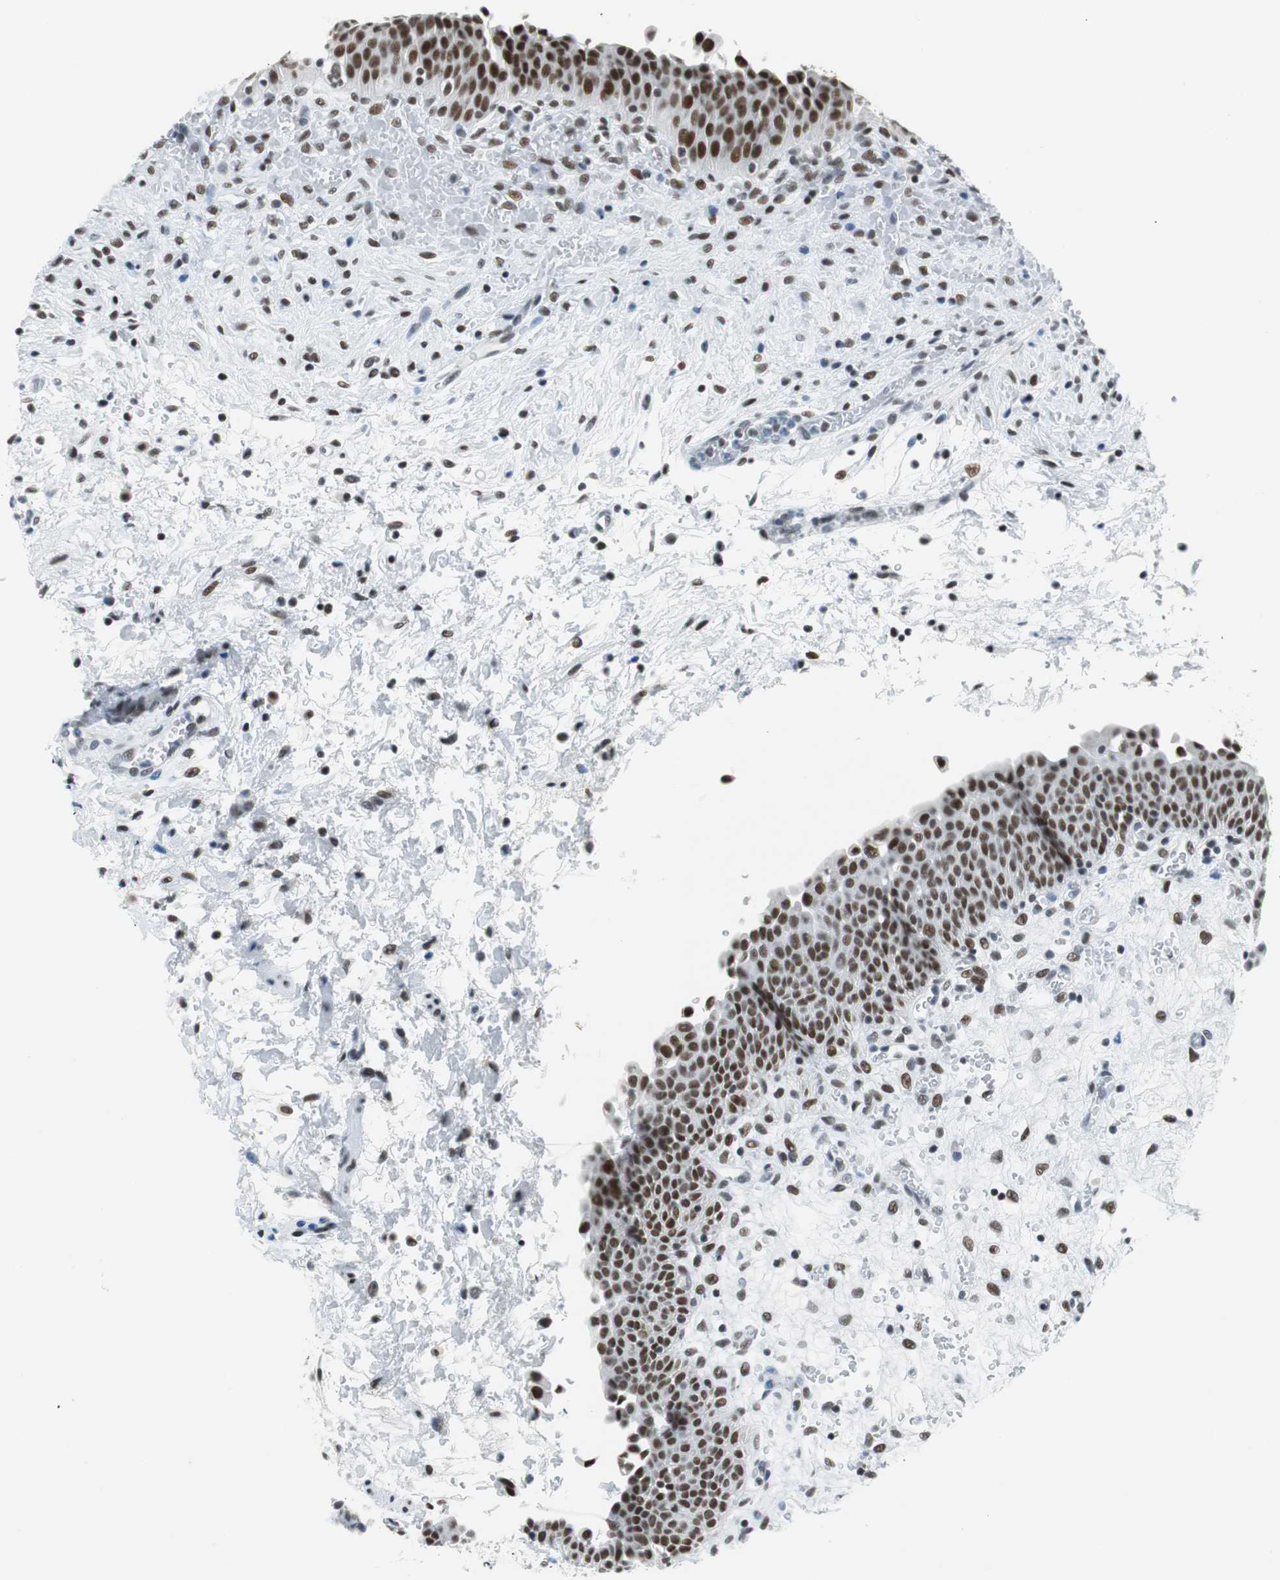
{"staining": {"intensity": "strong", "quantity": ">75%", "location": "nuclear"}, "tissue": "urinary bladder", "cell_type": "Urothelial cells", "image_type": "normal", "snomed": [{"axis": "morphology", "description": "Normal tissue, NOS"}, {"axis": "morphology", "description": "Dysplasia, NOS"}, {"axis": "topography", "description": "Urinary bladder"}], "caption": "Immunohistochemistry (DAB) staining of benign urinary bladder shows strong nuclear protein expression in about >75% of urothelial cells.", "gene": "HDAC3", "patient": {"sex": "male", "age": 35}}